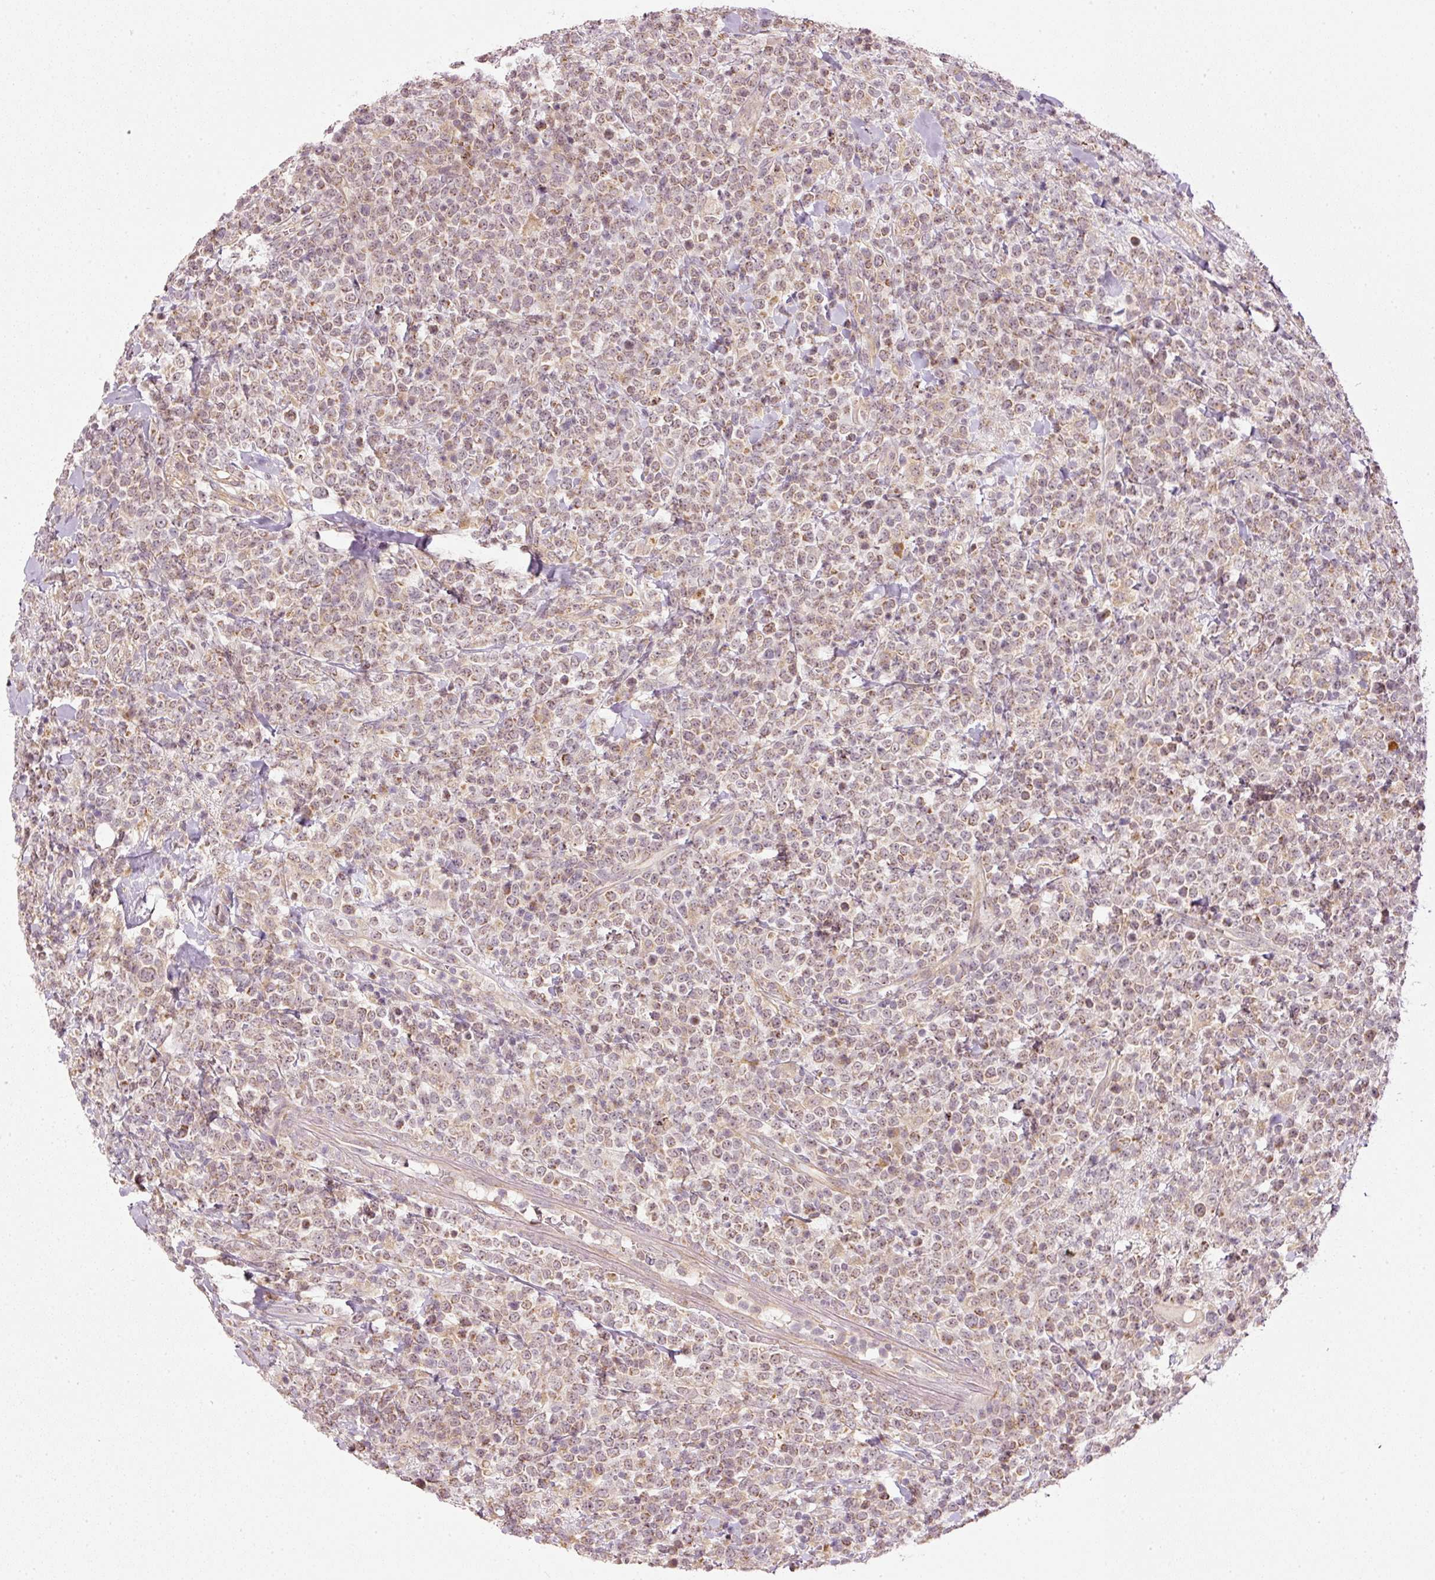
{"staining": {"intensity": "weak", "quantity": "25%-75%", "location": "cytoplasmic/membranous"}, "tissue": "lymphoma", "cell_type": "Tumor cells", "image_type": "cancer", "snomed": [{"axis": "morphology", "description": "Malignant lymphoma, non-Hodgkin's type, High grade"}, {"axis": "topography", "description": "Colon"}], "caption": "Protein positivity by immunohistochemistry (IHC) displays weak cytoplasmic/membranous staining in approximately 25%-75% of tumor cells in malignant lymphoma, non-Hodgkin's type (high-grade).", "gene": "CDC20B", "patient": {"sex": "female", "age": 53}}